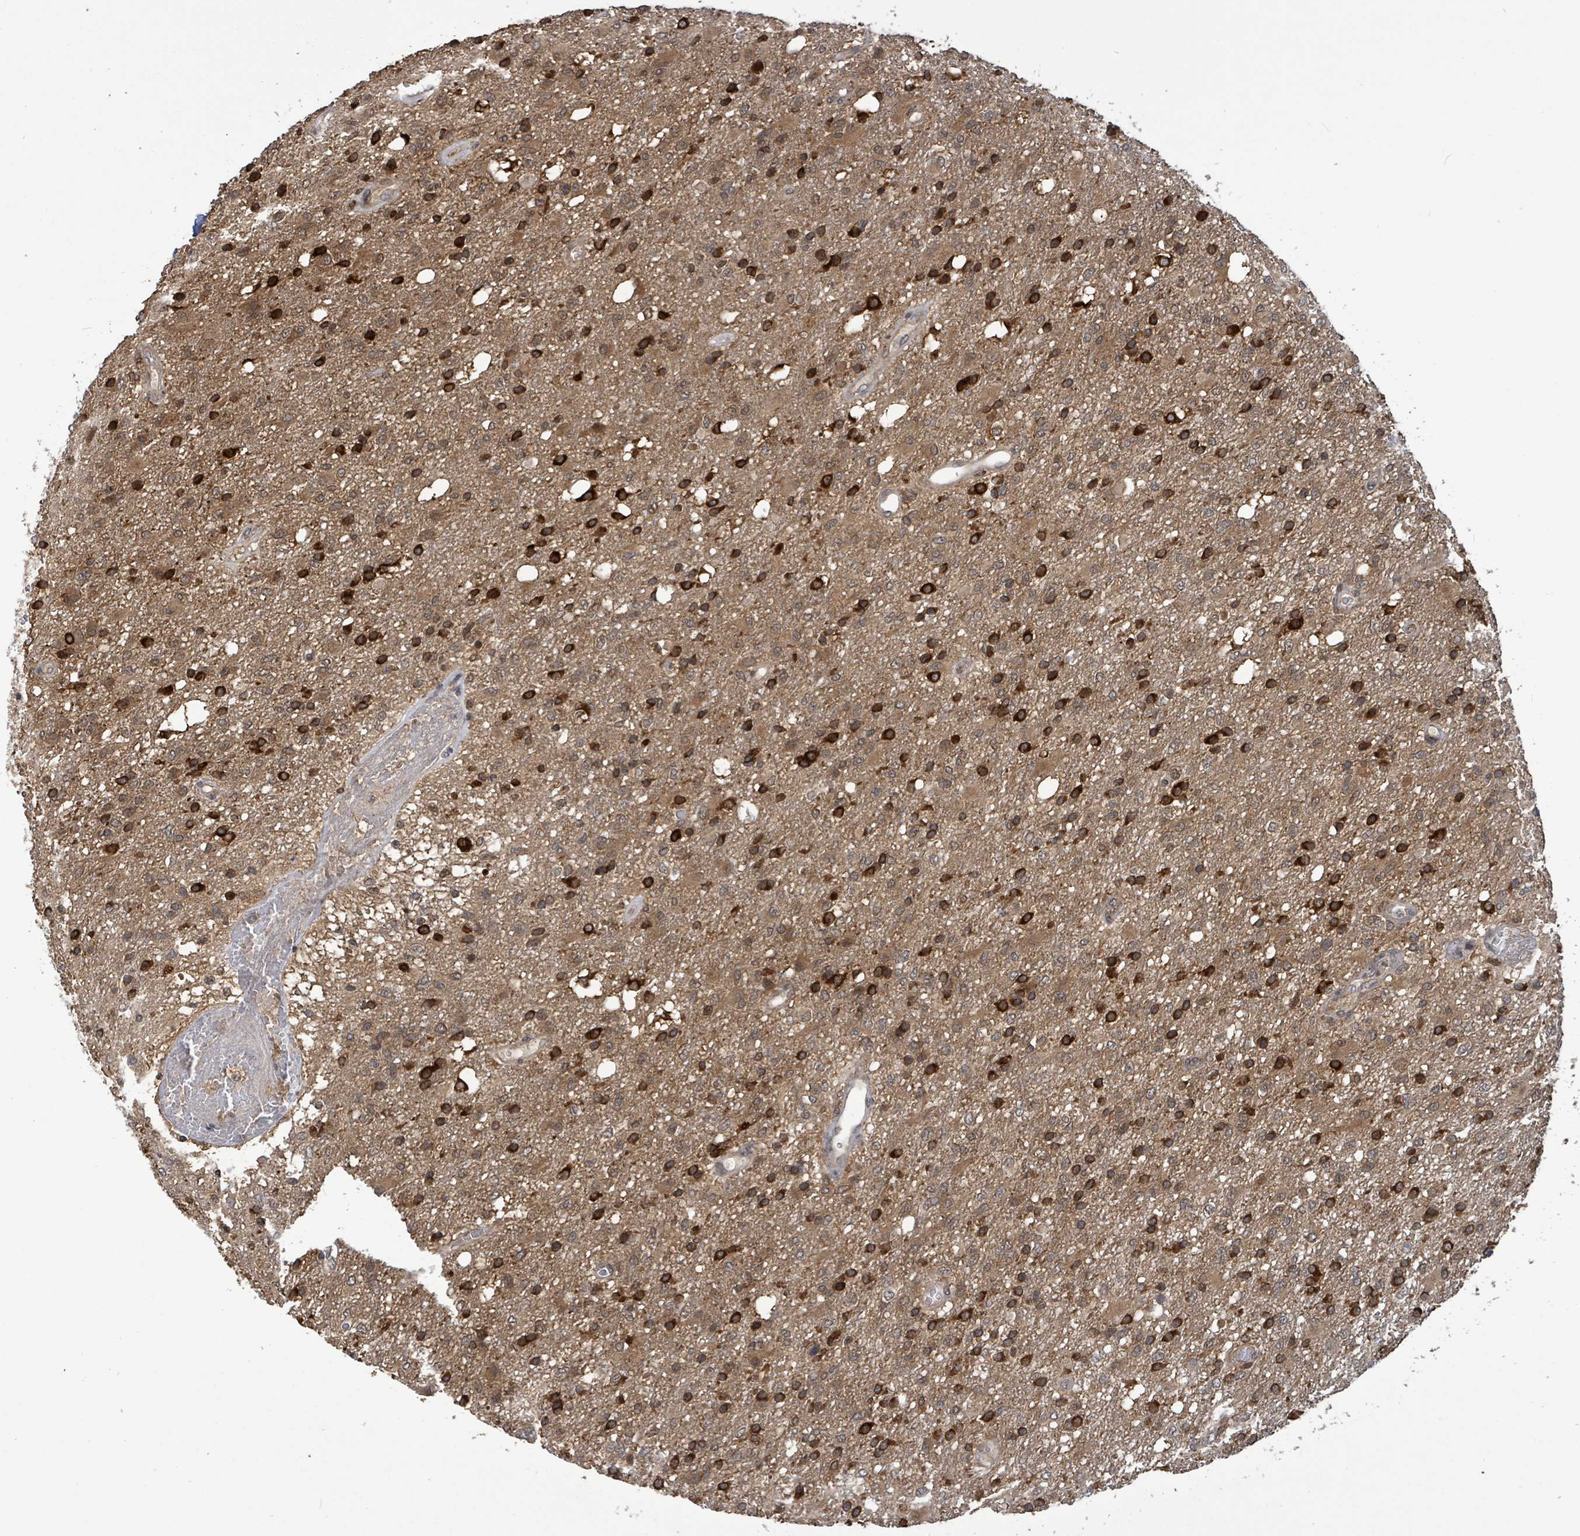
{"staining": {"intensity": "strong", "quantity": "25%-75%", "location": "cytoplasmic/membranous"}, "tissue": "glioma", "cell_type": "Tumor cells", "image_type": "cancer", "snomed": [{"axis": "morphology", "description": "Glioma, malignant, High grade"}, {"axis": "topography", "description": "Brain"}], "caption": "A brown stain shows strong cytoplasmic/membranous staining of a protein in glioma tumor cells.", "gene": "FBXO6", "patient": {"sex": "female", "age": 74}}